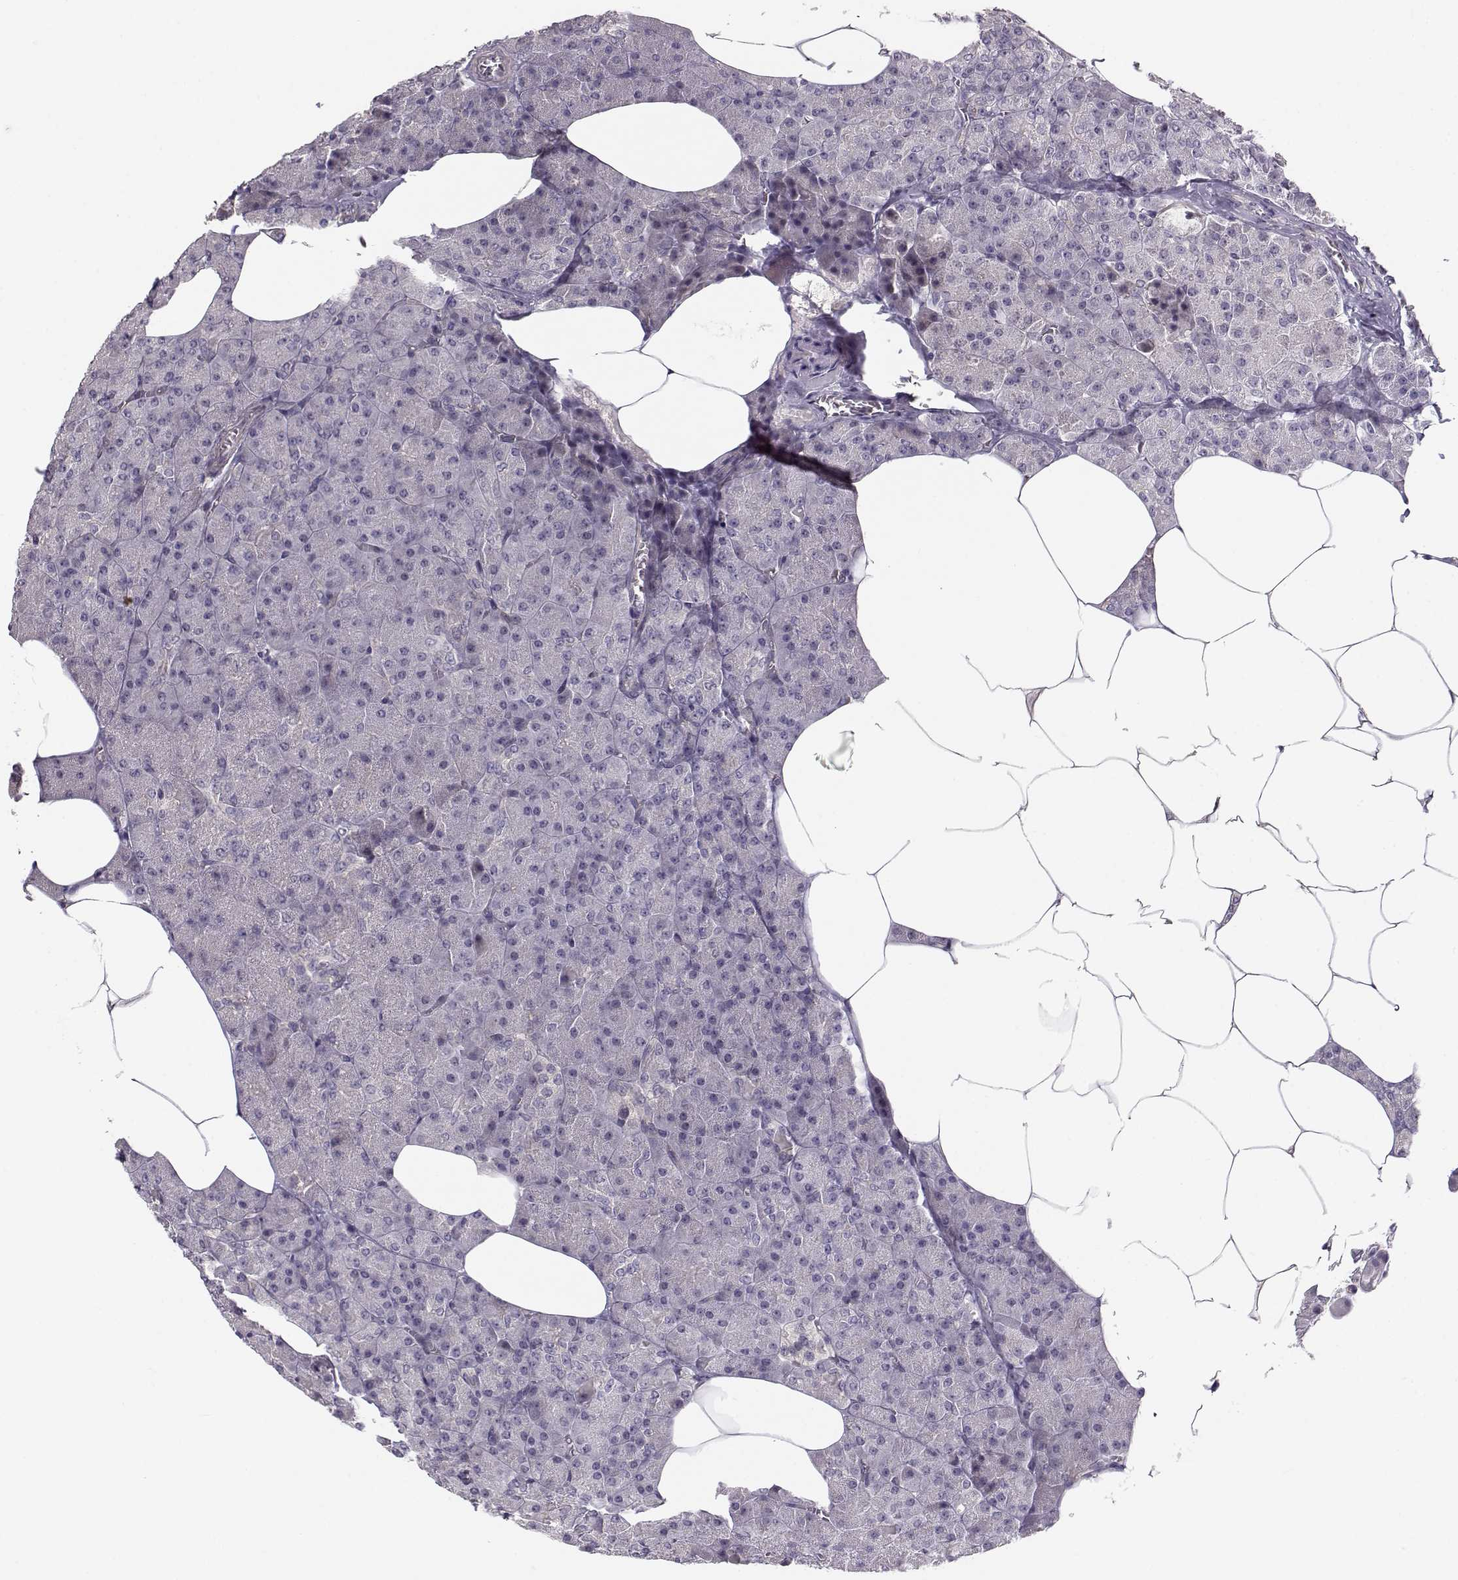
{"staining": {"intensity": "negative", "quantity": "none", "location": "none"}, "tissue": "pancreas", "cell_type": "Exocrine glandular cells", "image_type": "normal", "snomed": [{"axis": "morphology", "description": "Normal tissue, NOS"}, {"axis": "topography", "description": "Pancreas"}], "caption": "Exocrine glandular cells are negative for brown protein staining in normal pancreas. The staining was performed using DAB (3,3'-diaminobenzidine) to visualize the protein expression in brown, while the nuclei were stained in blue with hematoxylin (Magnification: 20x).", "gene": "RGS9BP", "patient": {"sex": "female", "age": 45}}